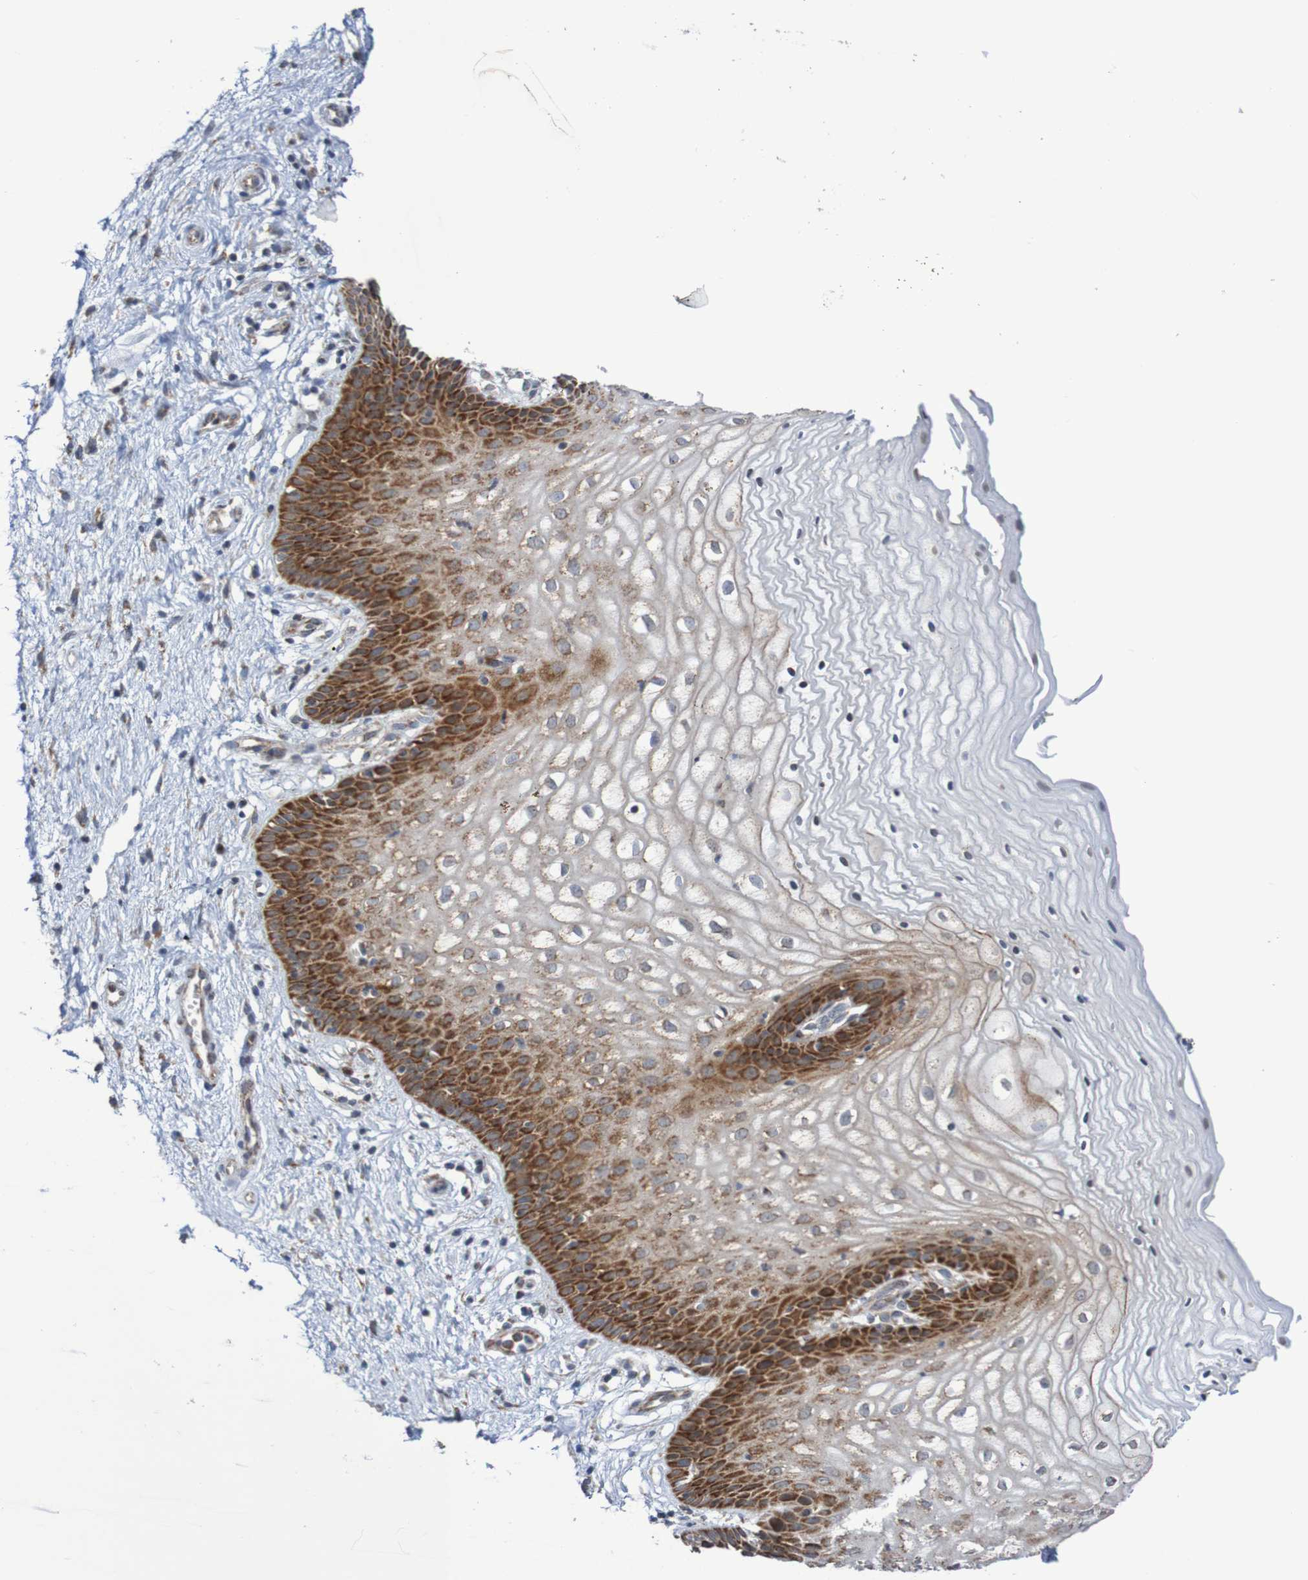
{"staining": {"intensity": "strong", "quantity": "25%-75%", "location": "cytoplasmic/membranous"}, "tissue": "vagina", "cell_type": "Squamous epithelial cells", "image_type": "normal", "snomed": [{"axis": "morphology", "description": "Normal tissue, NOS"}, {"axis": "topography", "description": "Vagina"}], "caption": "Protein expression analysis of normal vagina exhibits strong cytoplasmic/membranous expression in about 25%-75% of squamous epithelial cells. The staining is performed using DAB brown chromogen to label protein expression. The nuclei are counter-stained blue using hematoxylin.", "gene": "DVL1", "patient": {"sex": "female", "age": 34}}